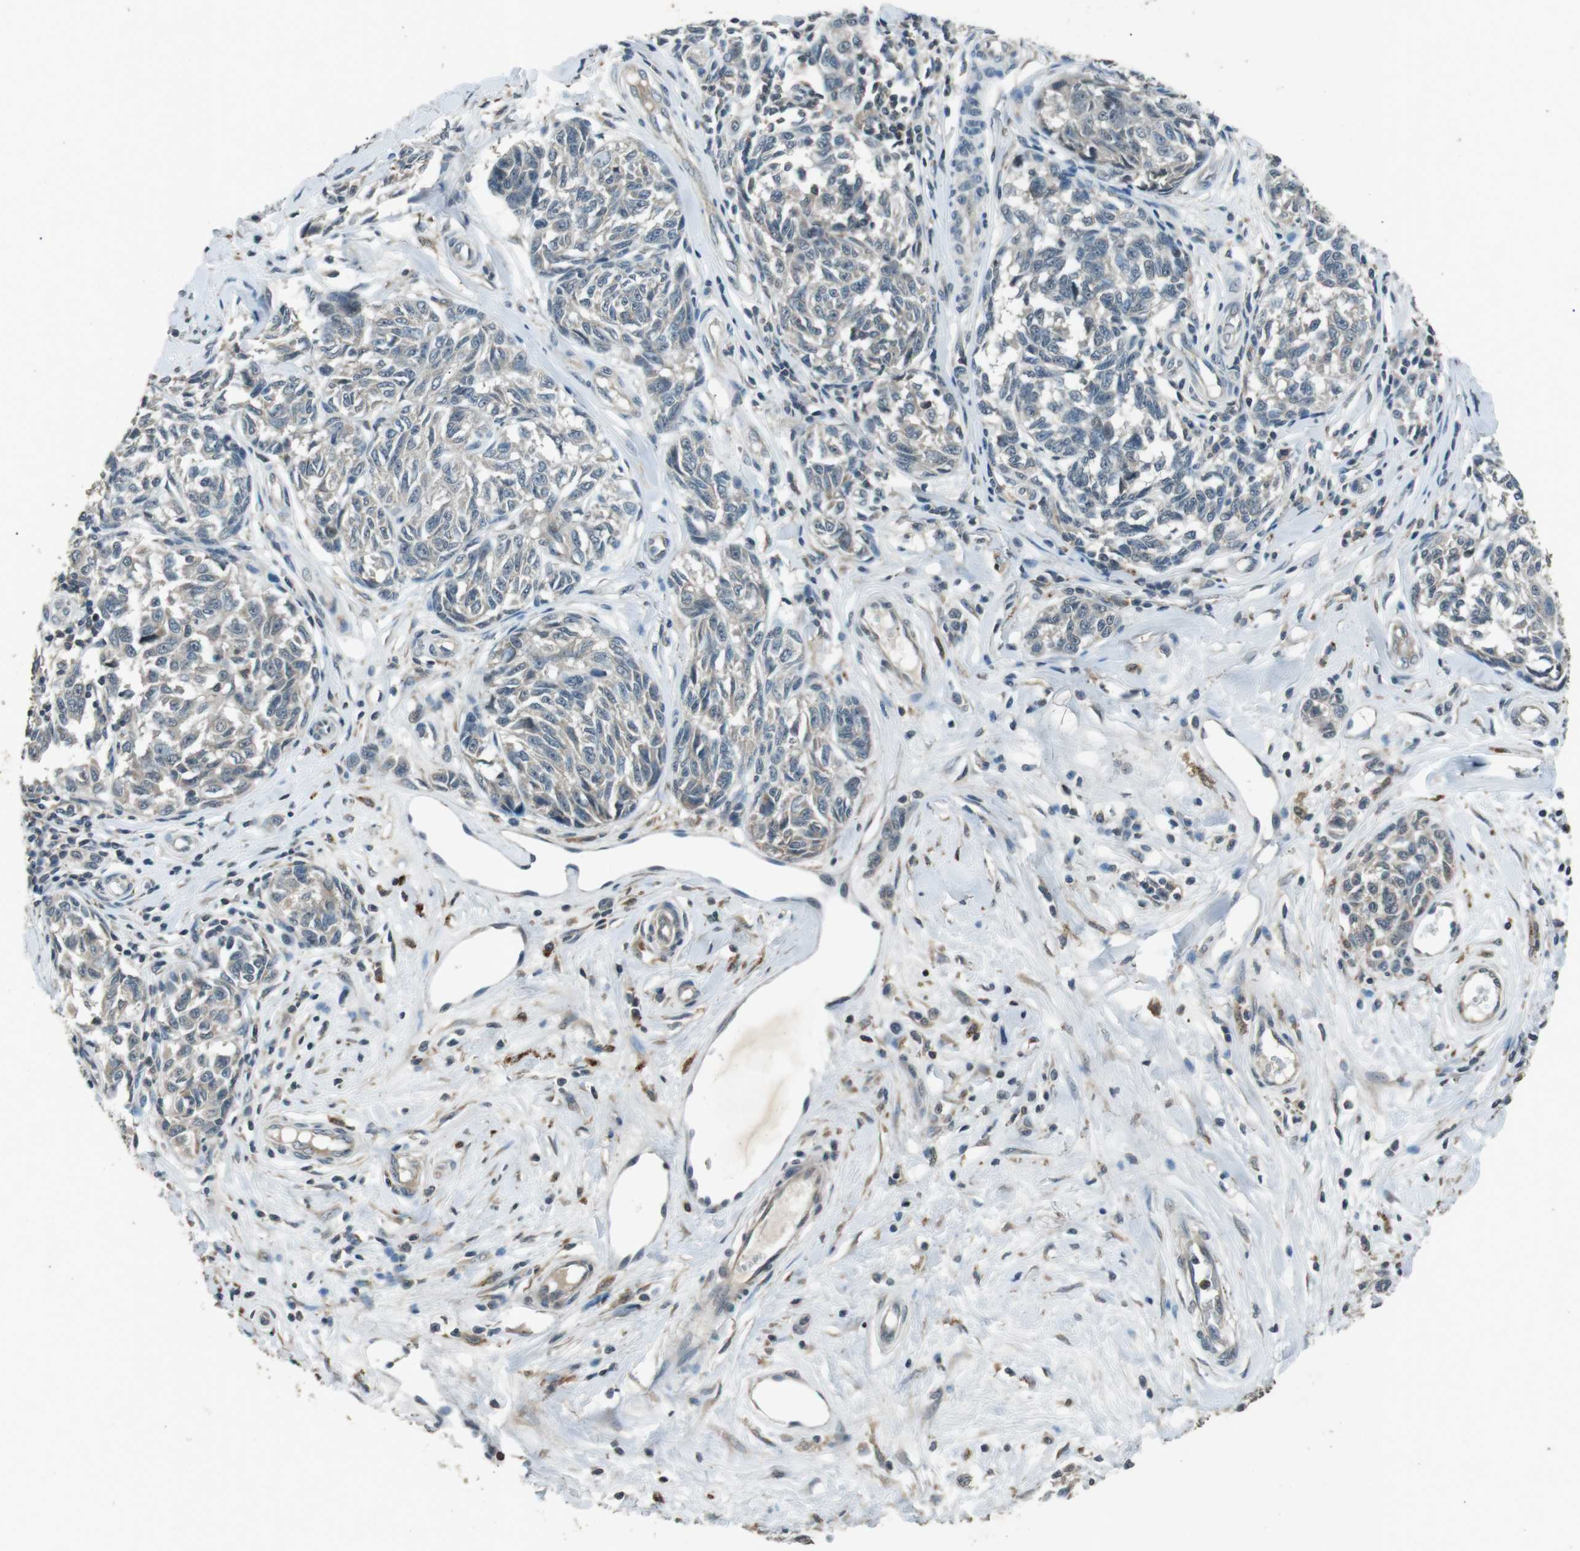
{"staining": {"intensity": "negative", "quantity": "none", "location": "none"}, "tissue": "melanoma", "cell_type": "Tumor cells", "image_type": "cancer", "snomed": [{"axis": "morphology", "description": "Malignant melanoma, NOS"}, {"axis": "topography", "description": "Skin"}], "caption": "The micrograph exhibits no significant expression in tumor cells of malignant melanoma.", "gene": "NEK7", "patient": {"sex": "female", "age": 64}}